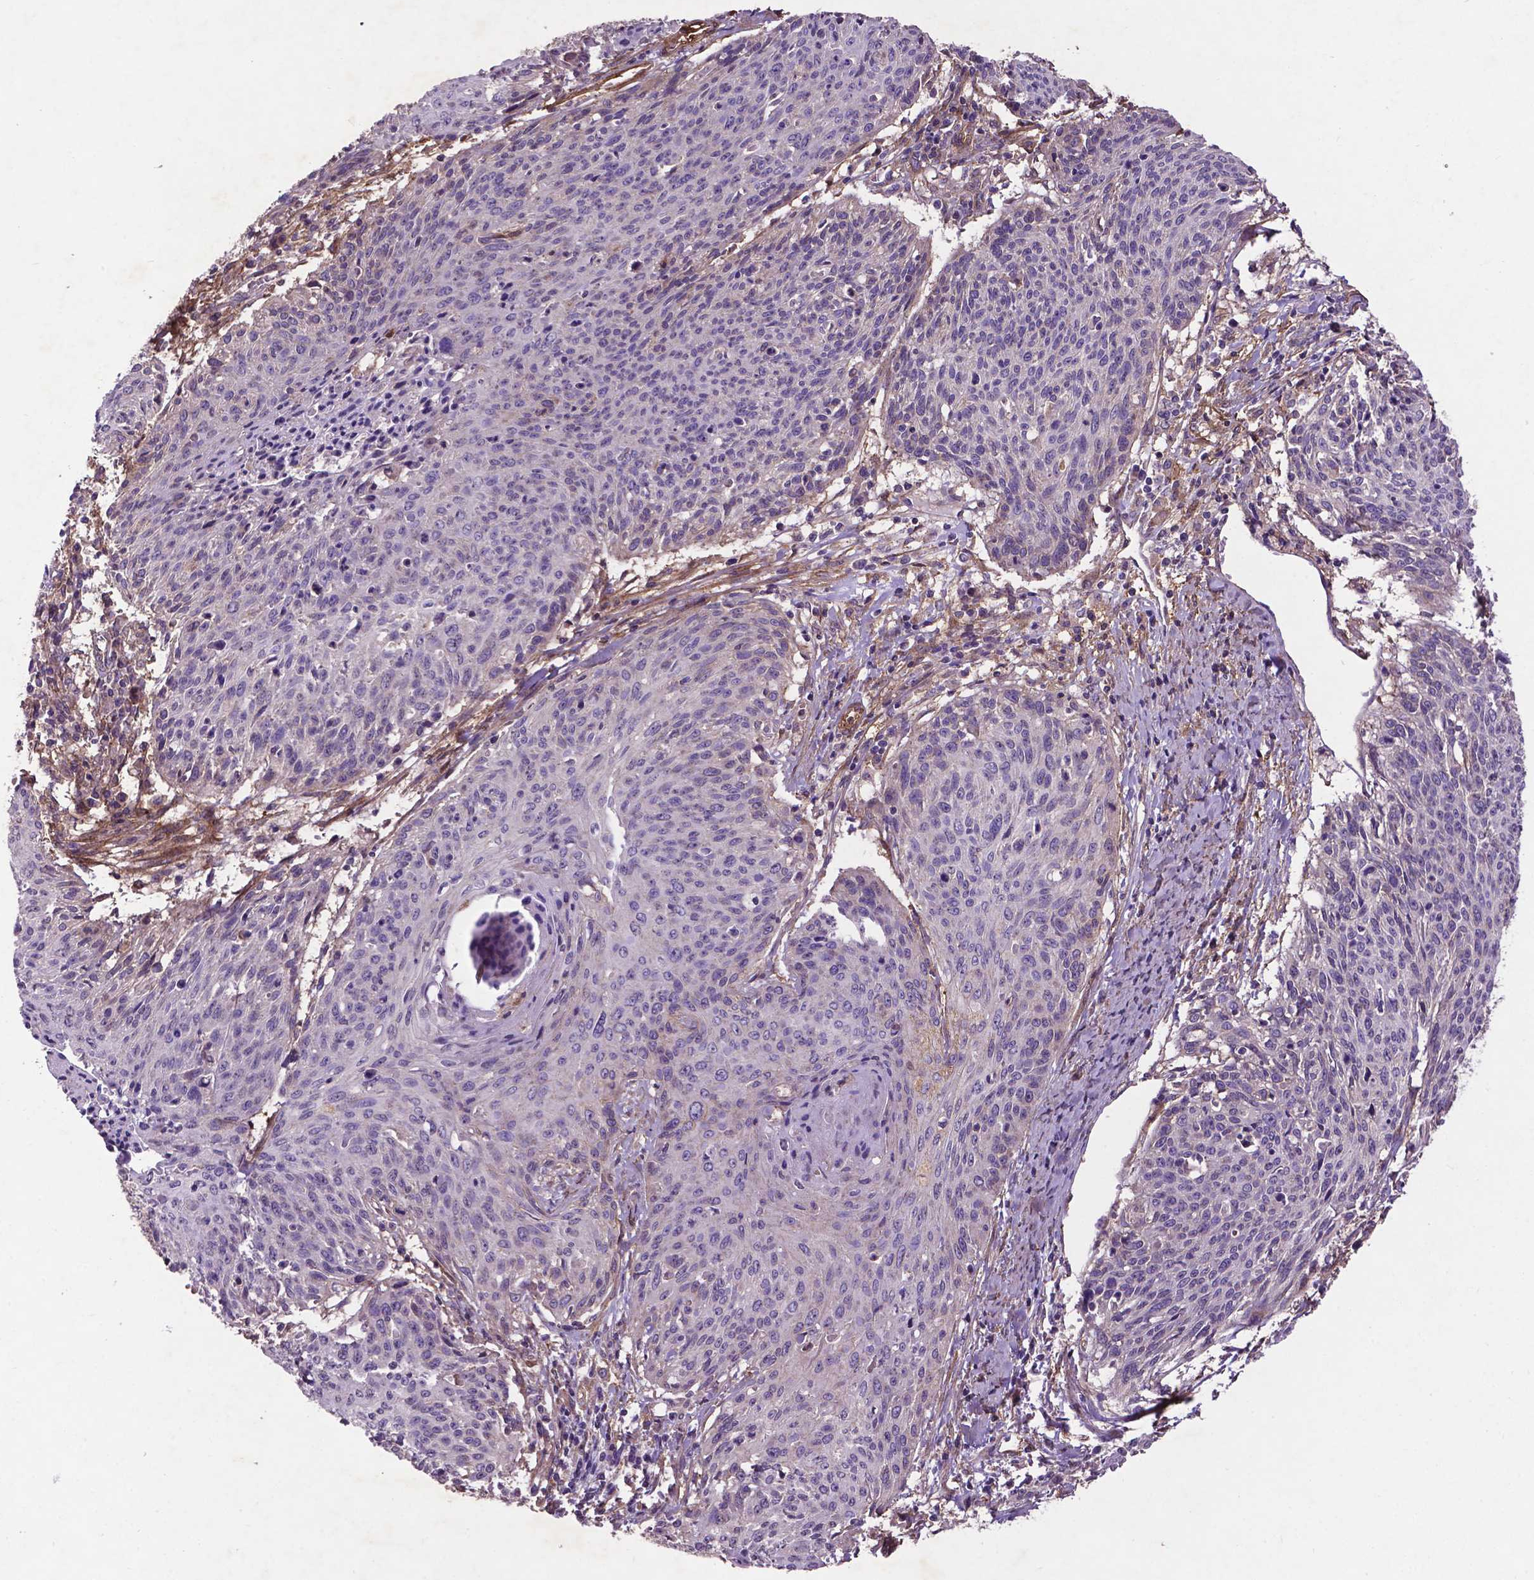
{"staining": {"intensity": "negative", "quantity": "none", "location": "none"}, "tissue": "cervical cancer", "cell_type": "Tumor cells", "image_type": "cancer", "snomed": [{"axis": "morphology", "description": "Squamous cell carcinoma, NOS"}, {"axis": "topography", "description": "Cervix"}], "caption": "Protein analysis of cervical cancer (squamous cell carcinoma) displays no significant staining in tumor cells. (Brightfield microscopy of DAB (3,3'-diaminobenzidine) immunohistochemistry (IHC) at high magnification).", "gene": "RRAS", "patient": {"sex": "female", "age": 45}}